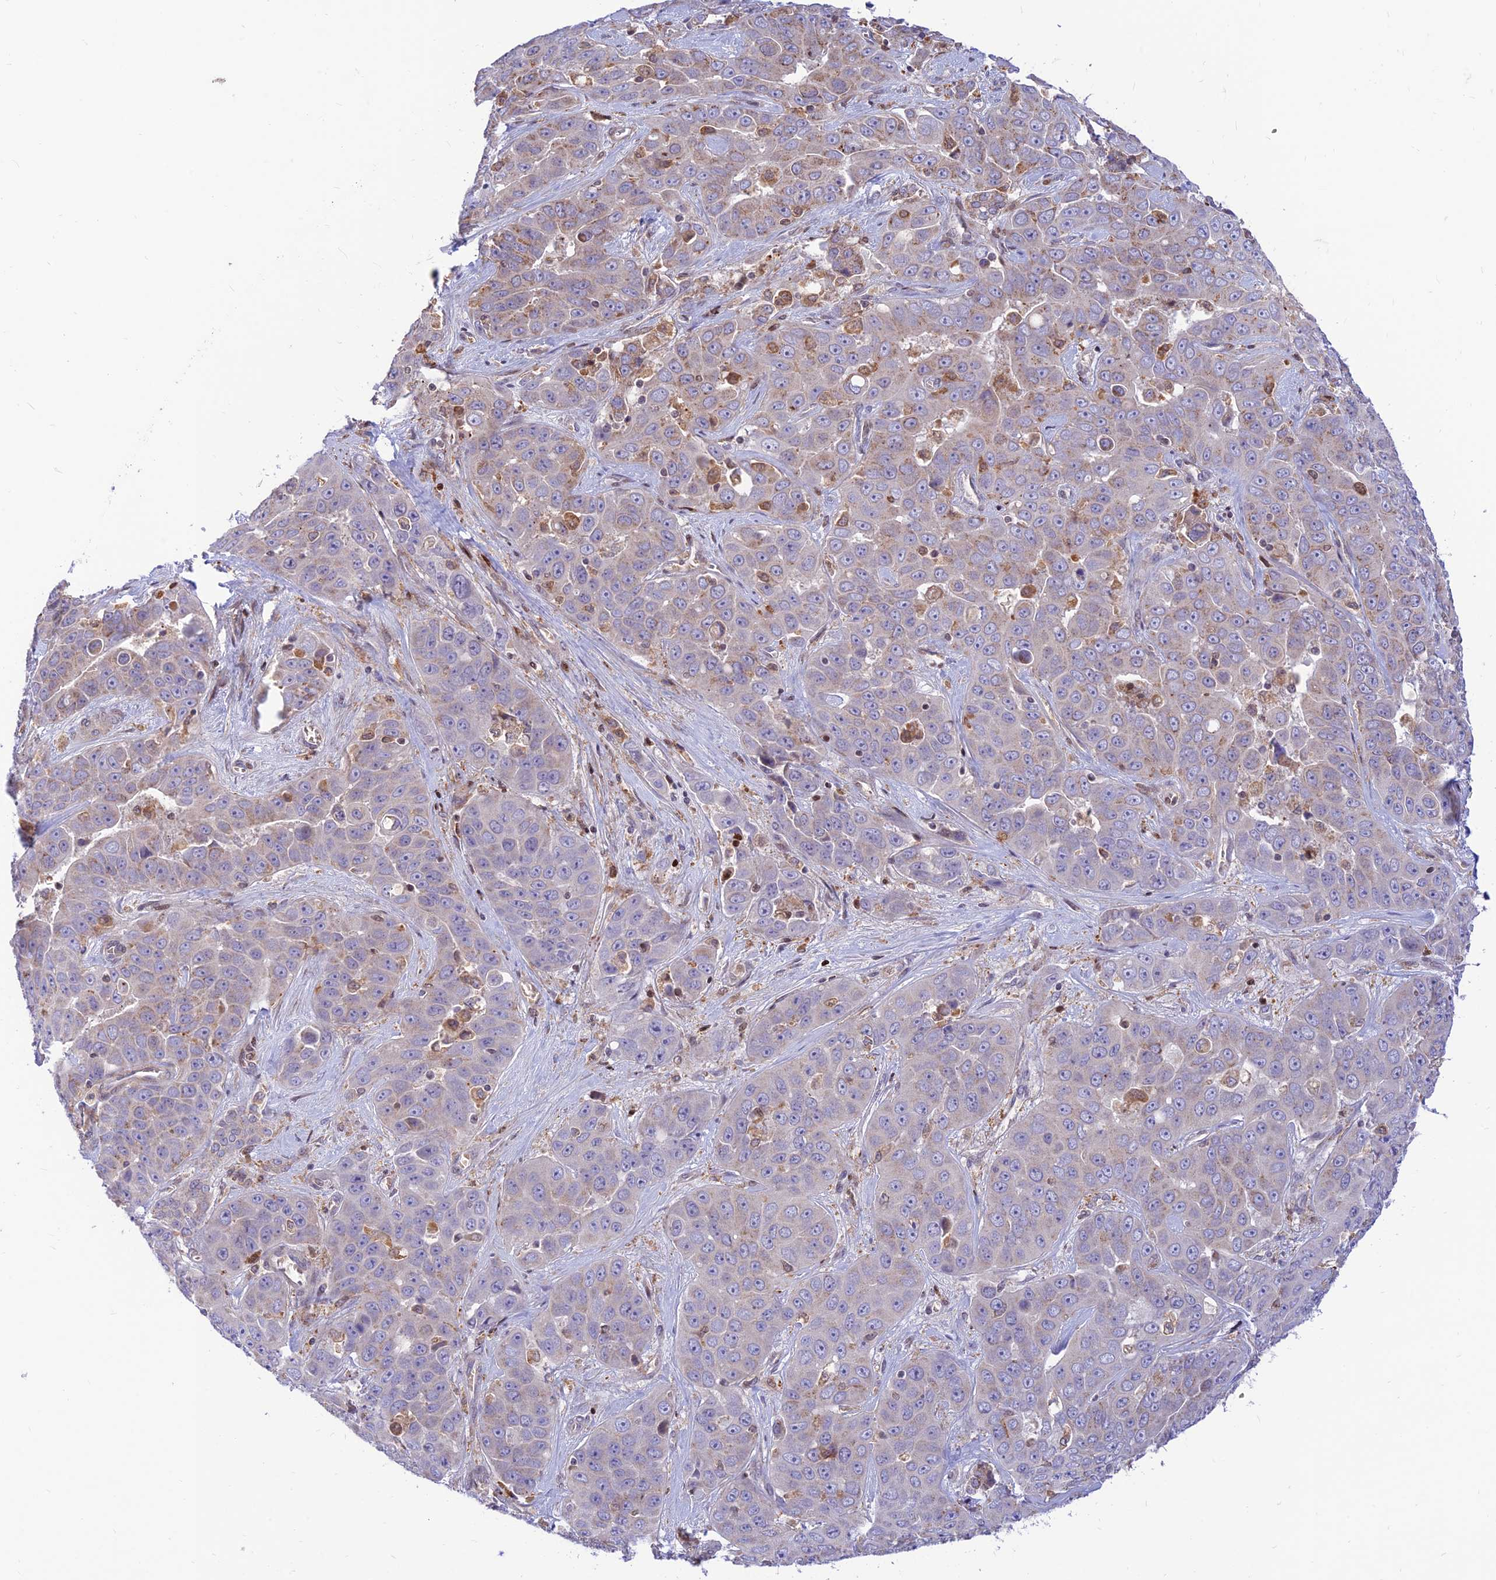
{"staining": {"intensity": "weak", "quantity": "<25%", "location": "cytoplasmic/membranous"}, "tissue": "liver cancer", "cell_type": "Tumor cells", "image_type": "cancer", "snomed": [{"axis": "morphology", "description": "Cholangiocarcinoma"}, {"axis": "topography", "description": "Liver"}], "caption": "Protein analysis of liver cancer (cholangiocarcinoma) shows no significant staining in tumor cells. (DAB (3,3'-diaminobenzidine) immunohistochemistry (IHC) visualized using brightfield microscopy, high magnification).", "gene": "FAM186B", "patient": {"sex": "female", "age": 52}}